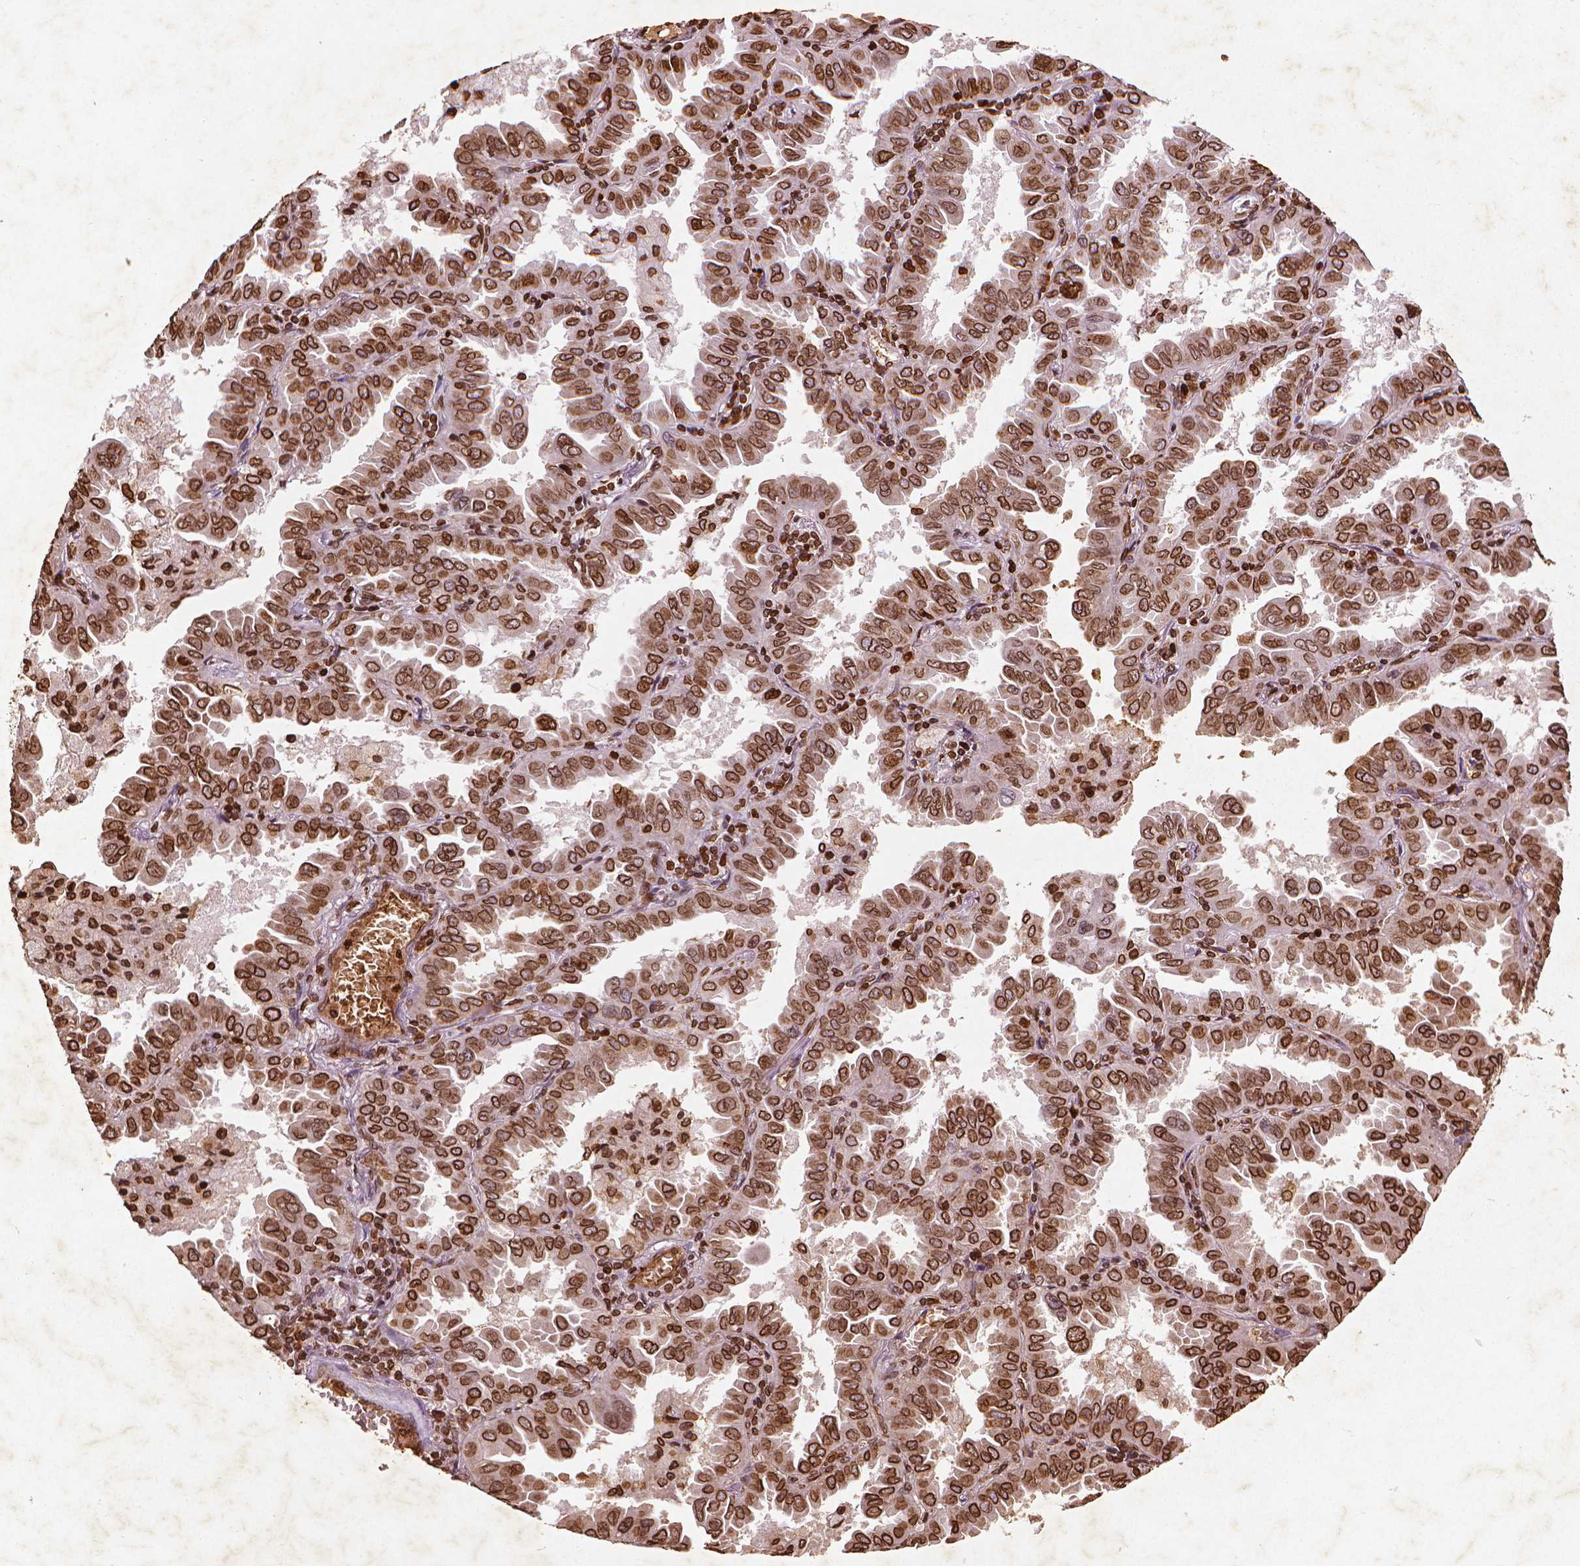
{"staining": {"intensity": "strong", "quantity": ">75%", "location": "cytoplasmic/membranous,nuclear"}, "tissue": "lung cancer", "cell_type": "Tumor cells", "image_type": "cancer", "snomed": [{"axis": "morphology", "description": "Adenocarcinoma, NOS"}, {"axis": "topography", "description": "Lung"}], "caption": "Immunohistochemical staining of human lung adenocarcinoma displays high levels of strong cytoplasmic/membranous and nuclear staining in approximately >75% of tumor cells. (Brightfield microscopy of DAB IHC at high magnification).", "gene": "LMNB1", "patient": {"sex": "male", "age": 64}}